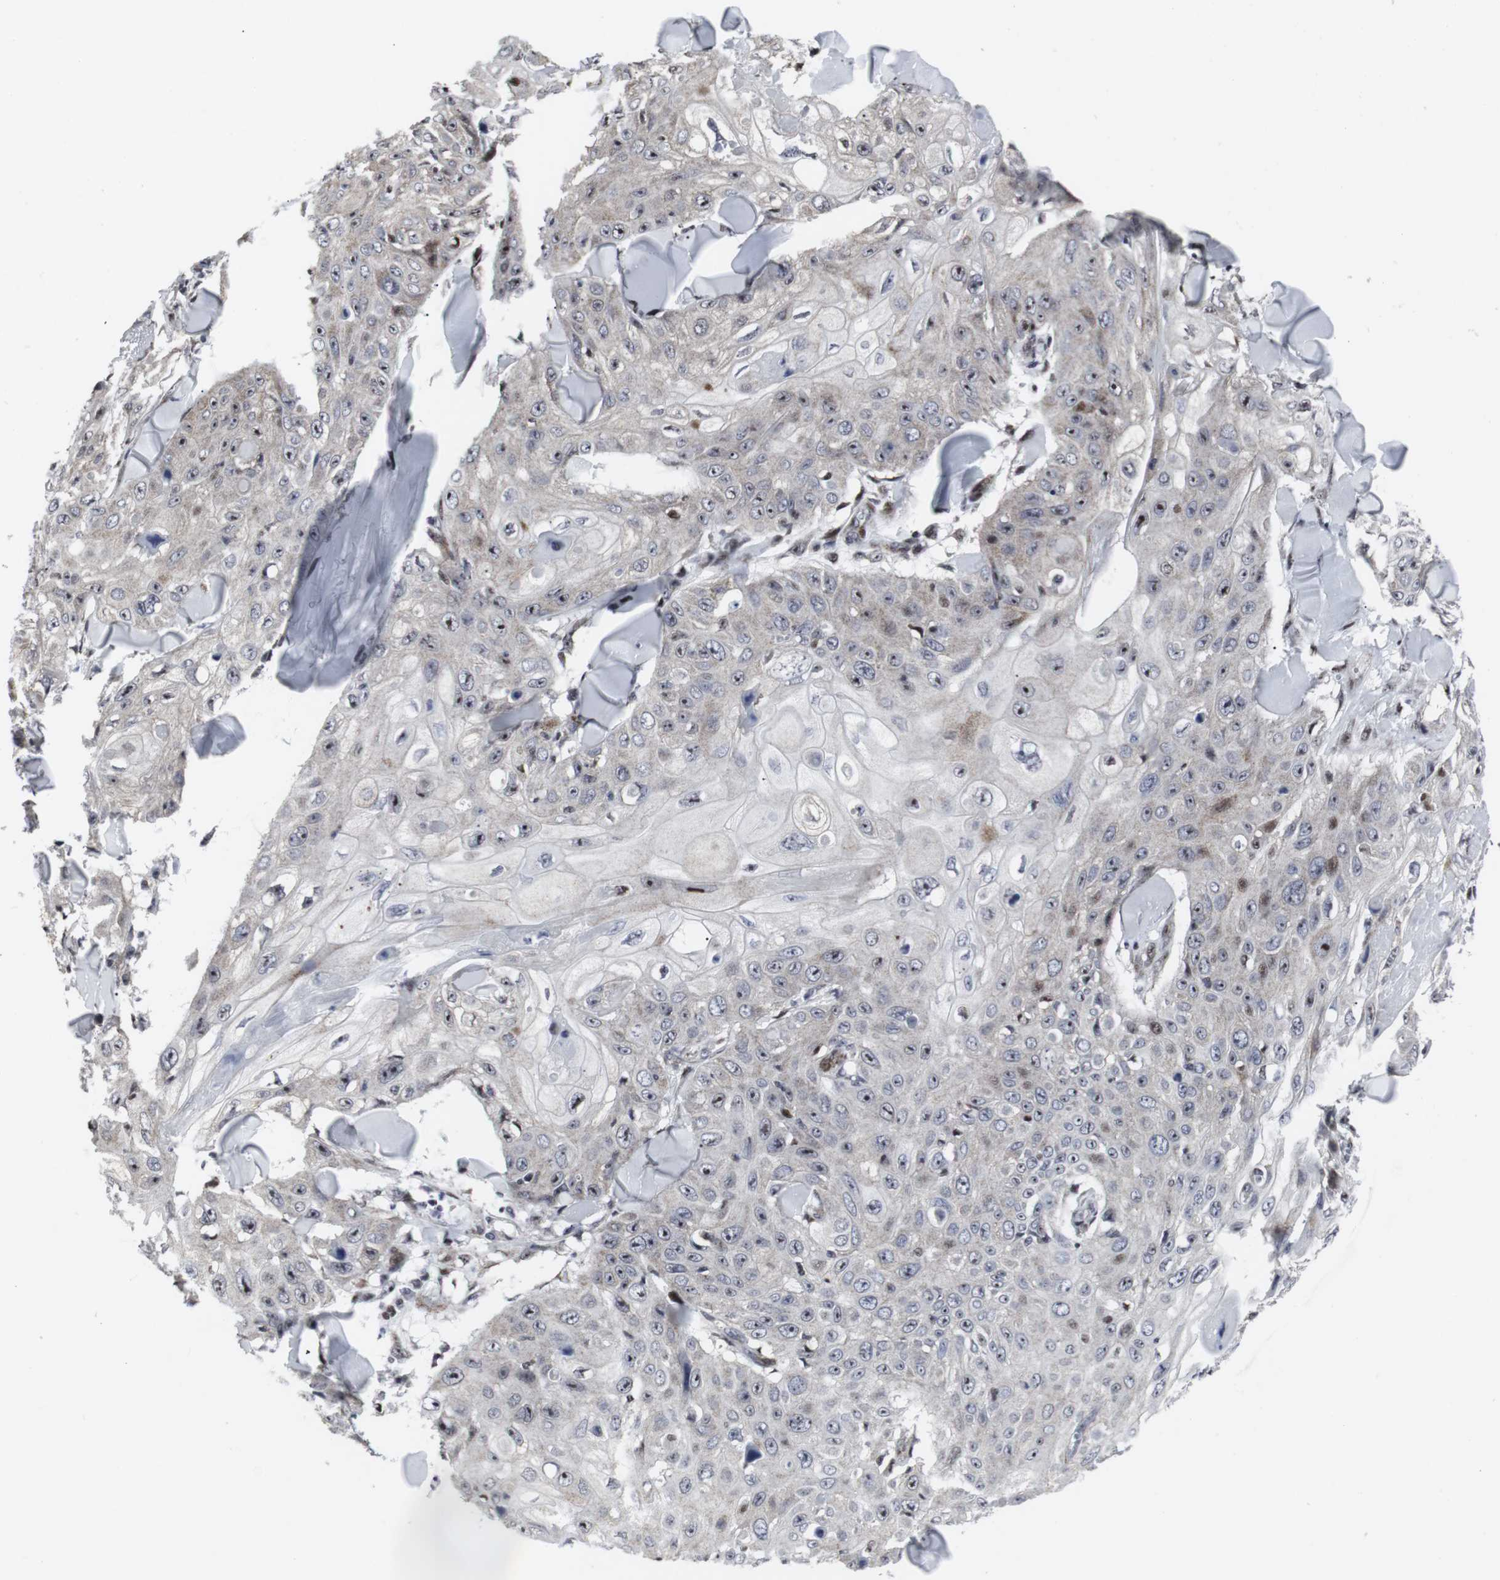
{"staining": {"intensity": "moderate", "quantity": "<25%", "location": "nuclear"}, "tissue": "skin cancer", "cell_type": "Tumor cells", "image_type": "cancer", "snomed": [{"axis": "morphology", "description": "Squamous cell carcinoma, NOS"}, {"axis": "topography", "description": "Skin"}], "caption": "Immunohistochemistry (DAB (3,3'-diaminobenzidine)) staining of squamous cell carcinoma (skin) demonstrates moderate nuclear protein positivity in approximately <25% of tumor cells. (DAB IHC with brightfield microscopy, high magnification).", "gene": "MLH1", "patient": {"sex": "male", "age": 86}}